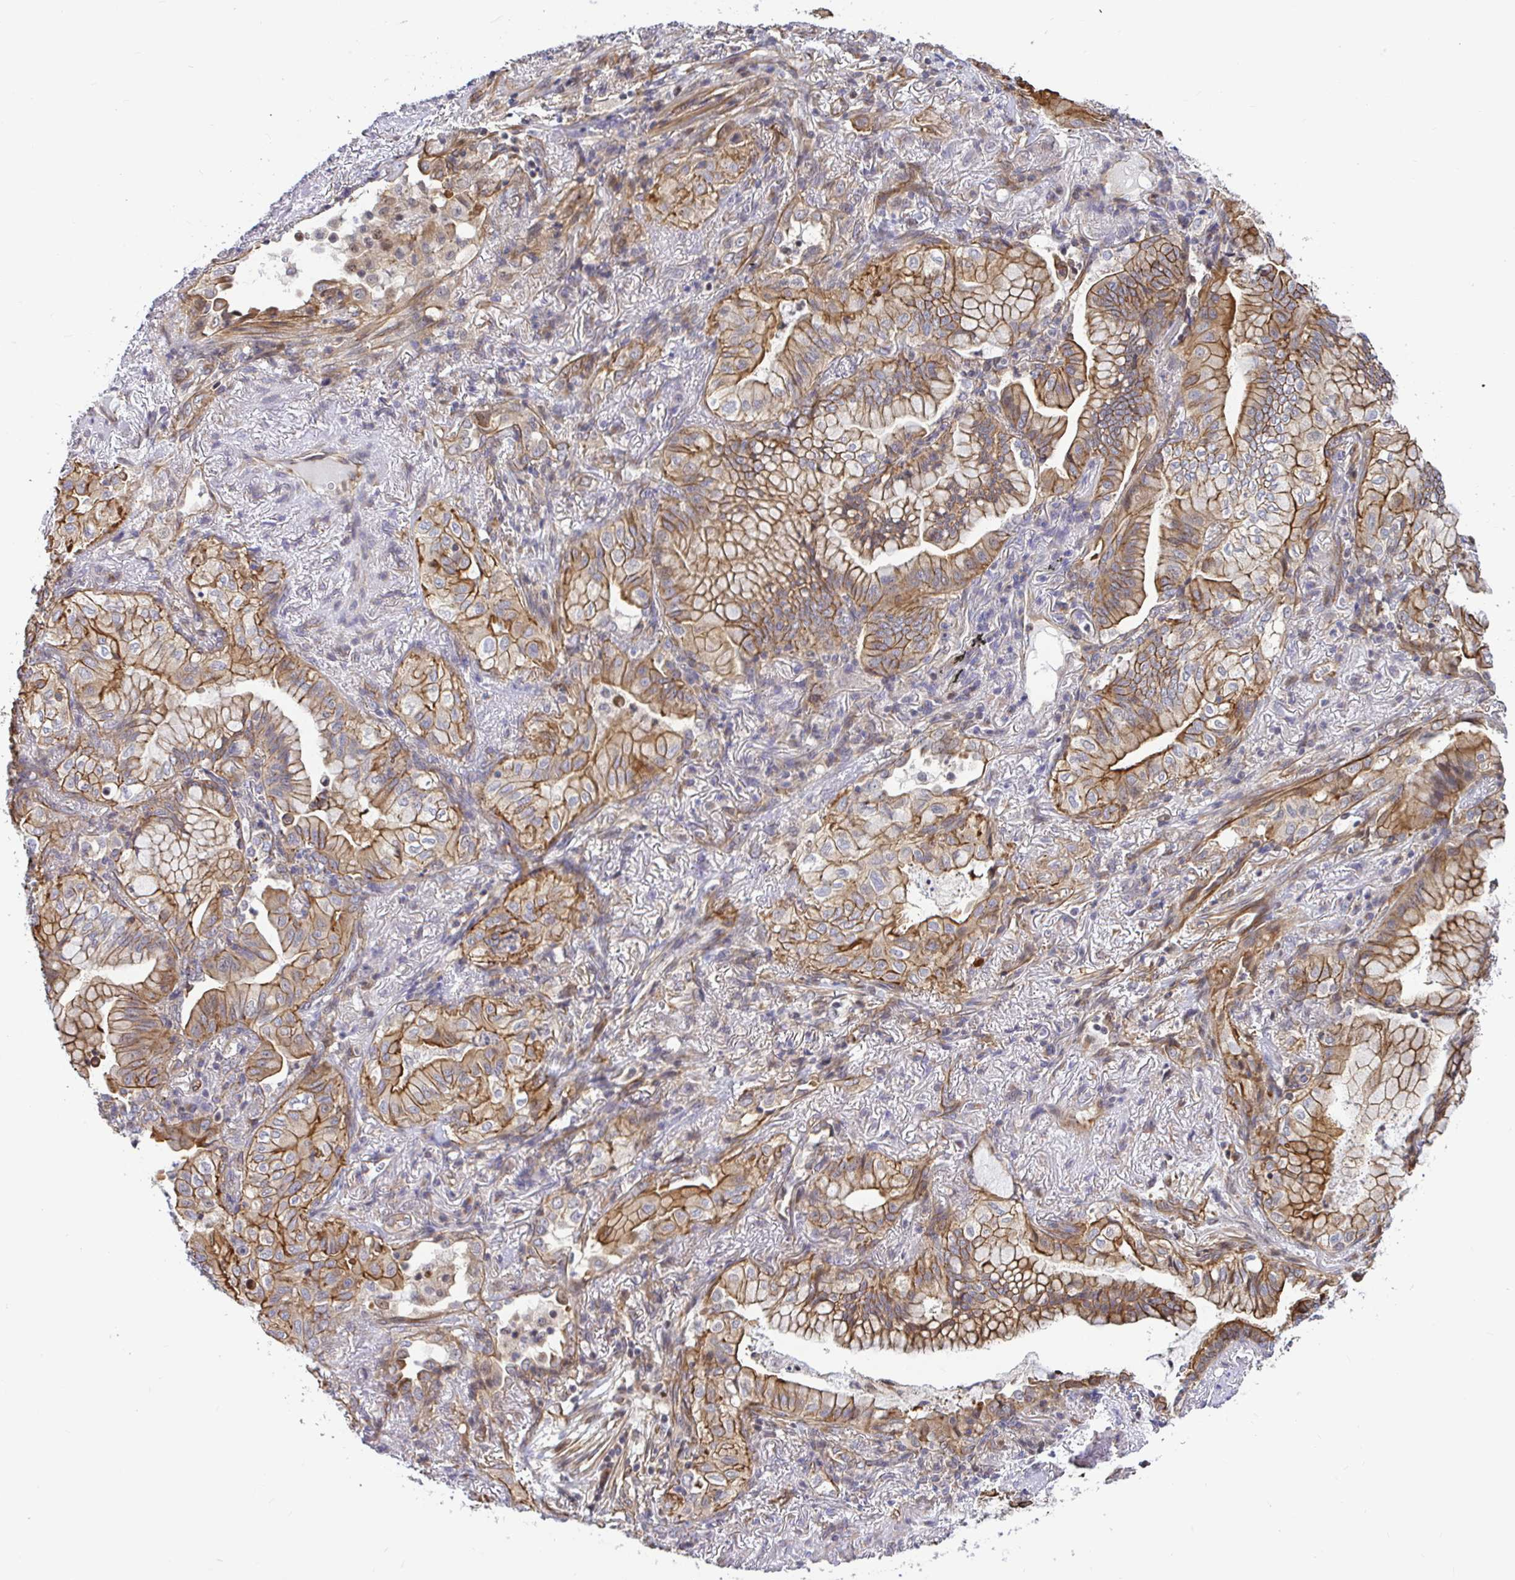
{"staining": {"intensity": "moderate", "quantity": ">75%", "location": "cytoplasmic/membranous"}, "tissue": "lung cancer", "cell_type": "Tumor cells", "image_type": "cancer", "snomed": [{"axis": "morphology", "description": "Adenocarcinoma, NOS"}, {"axis": "topography", "description": "Lung"}], "caption": "Adenocarcinoma (lung) stained for a protein displays moderate cytoplasmic/membranous positivity in tumor cells.", "gene": "TRIM55", "patient": {"sex": "male", "age": 77}}